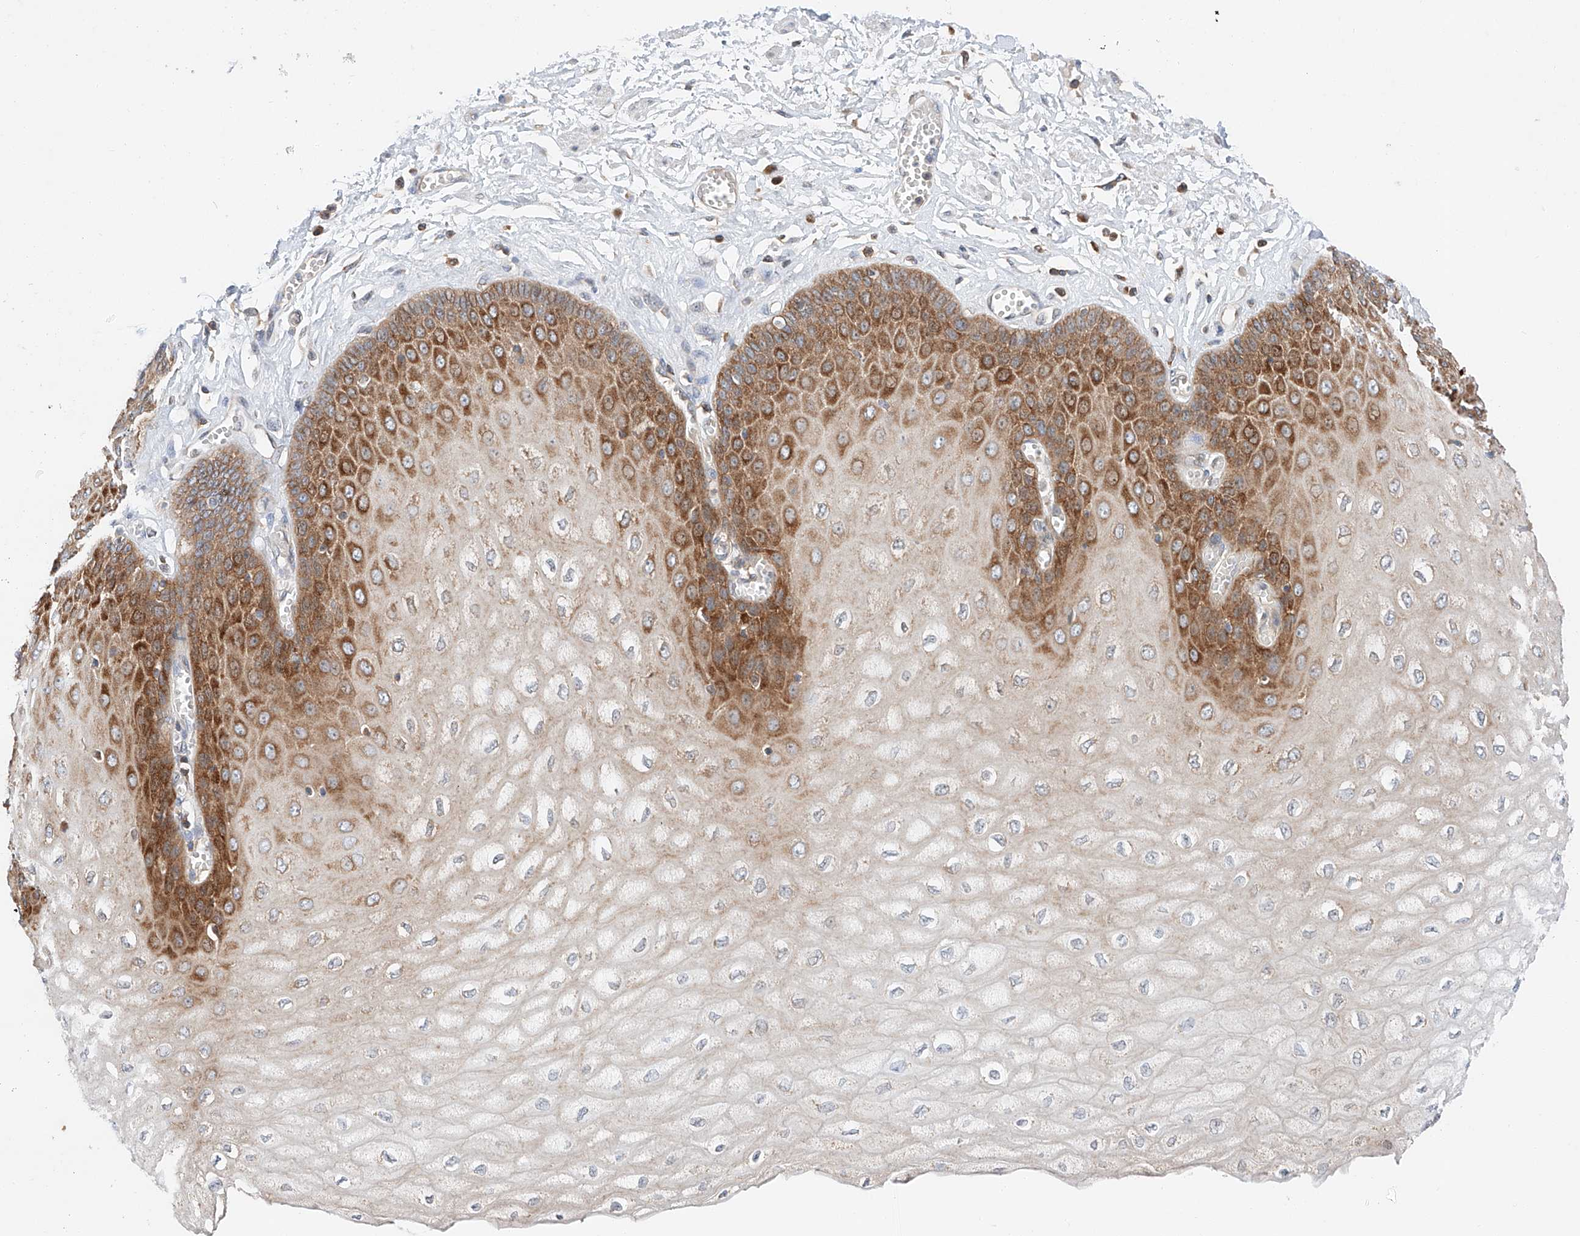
{"staining": {"intensity": "strong", "quantity": ">75%", "location": "cytoplasmic/membranous"}, "tissue": "esophagus", "cell_type": "Squamous epithelial cells", "image_type": "normal", "snomed": [{"axis": "morphology", "description": "Normal tissue, NOS"}, {"axis": "topography", "description": "Esophagus"}], "caption": "Protein analysis of benign esophagus shows strong cytoplasmic/membranous positivity in approximately >75% of squamous epithelial cells.", "gene": "RUSC1", "patient": {"sex": "male", "age": 60}}